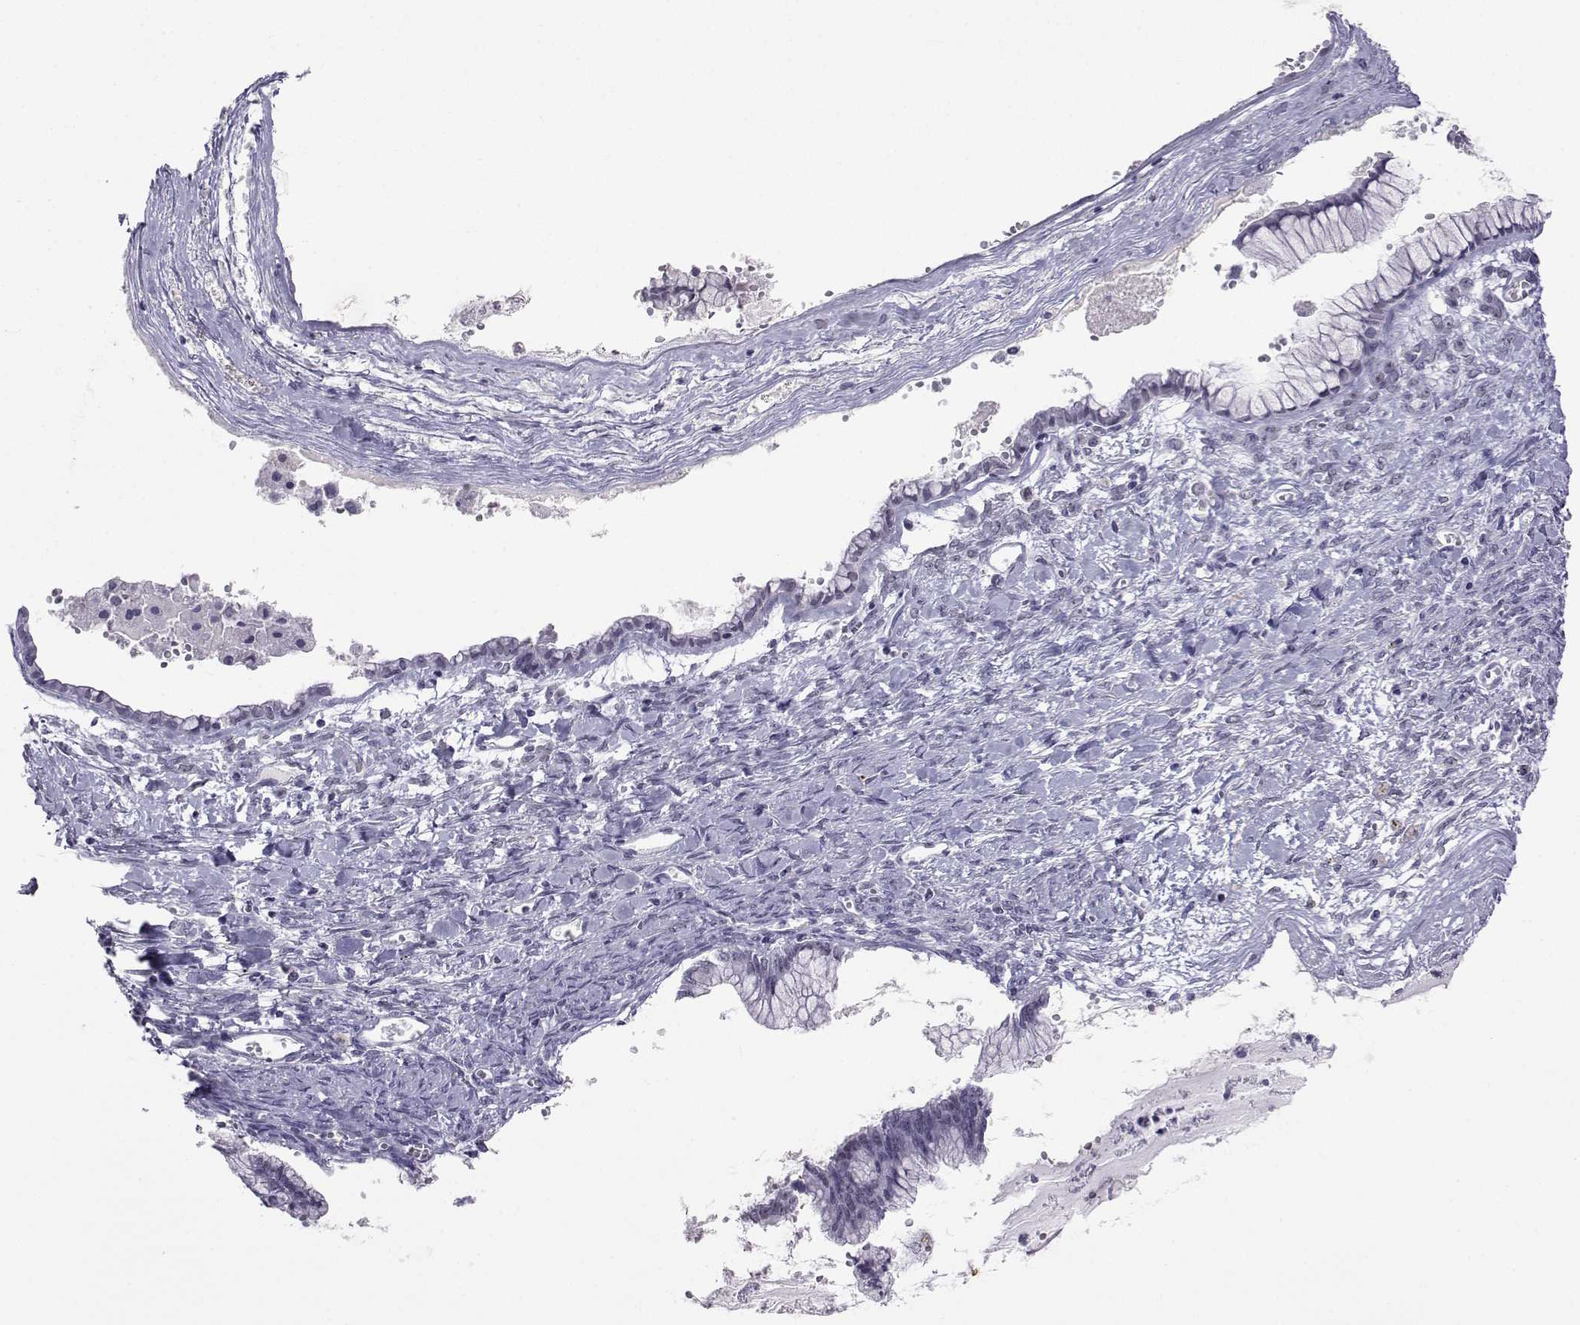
{"staining": {"intensity": "negative", "quantity": "none", "location": "none"}, "tissue": "ovarian cancer", "cell_type": "Tumor cells", "image_type": "cancer", "snomed": [{"axis": "morphology", "description": "Cystadenocarcinoma, mucinous, NOS"}, {"axis": "topography", "description": "Ovary"}], "caption": "High power microscopy histopathology image of an IHC micrograph of ovarian mucinous cystadenocarcinoma, revealing no significant positivity in tumor cells.", "gene": "MED26", "patient": {"sex": "female", "age": 67}}